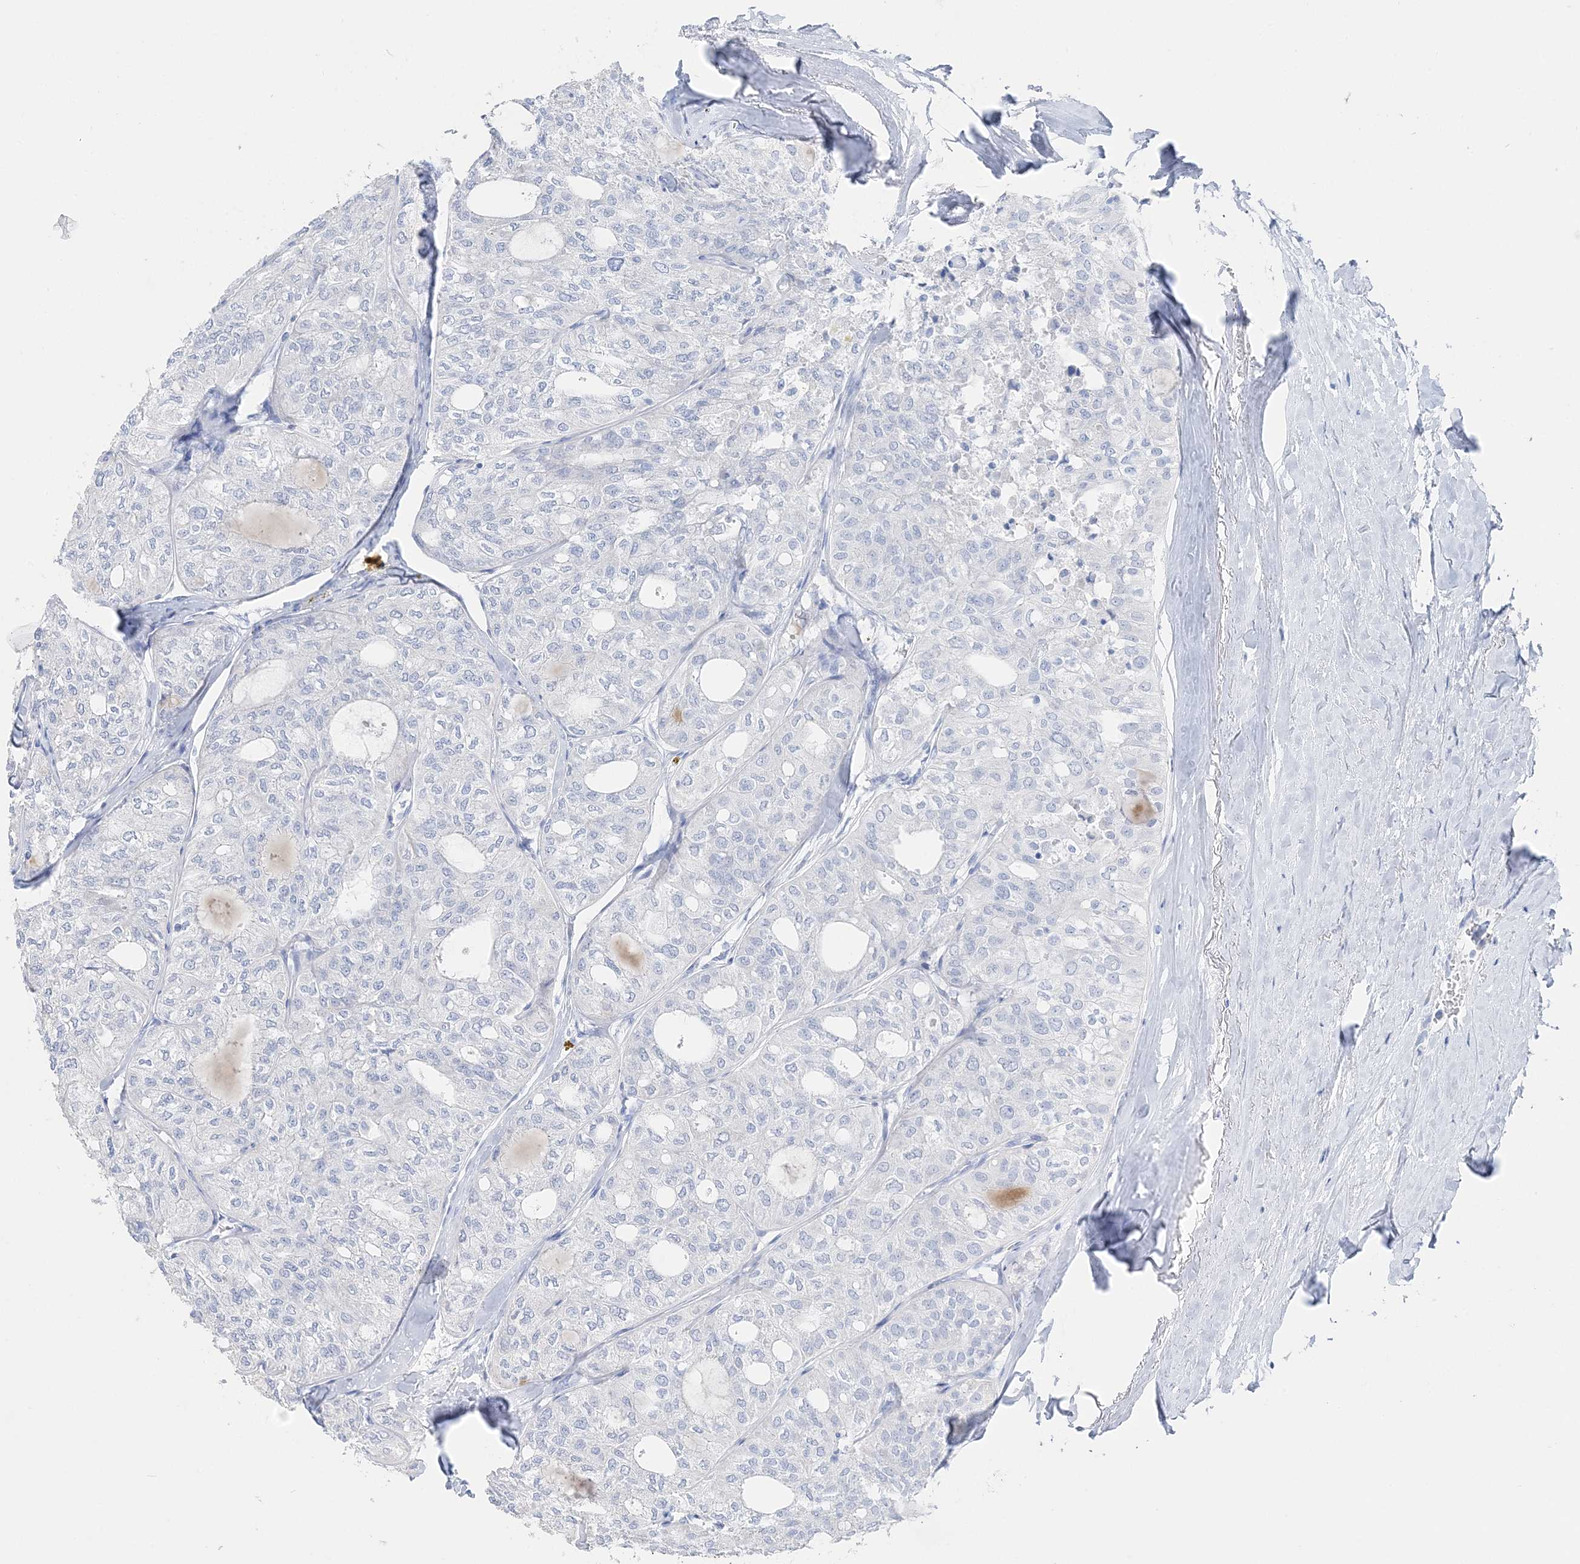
{"staining": {"intensity": "negative", "quantity": "none", "location": "none"}, "tissue": "thyroid cancer", "cell_type": "Tumor cells", "image_type": "cancer", "snomed": [{"axis": "morphology", "description": "Follicular adenoma carcinoma, NOS"}, {"axis": "topography", "description": "Thyroid gland"}], "caption": "Immunohistochemistry of human follicular adenoma carcinoma (thyroid) demonstrates no expression in tumor cells.", "gene": "TSPYL6", "patient": {"sex": "male", "age": 75}}